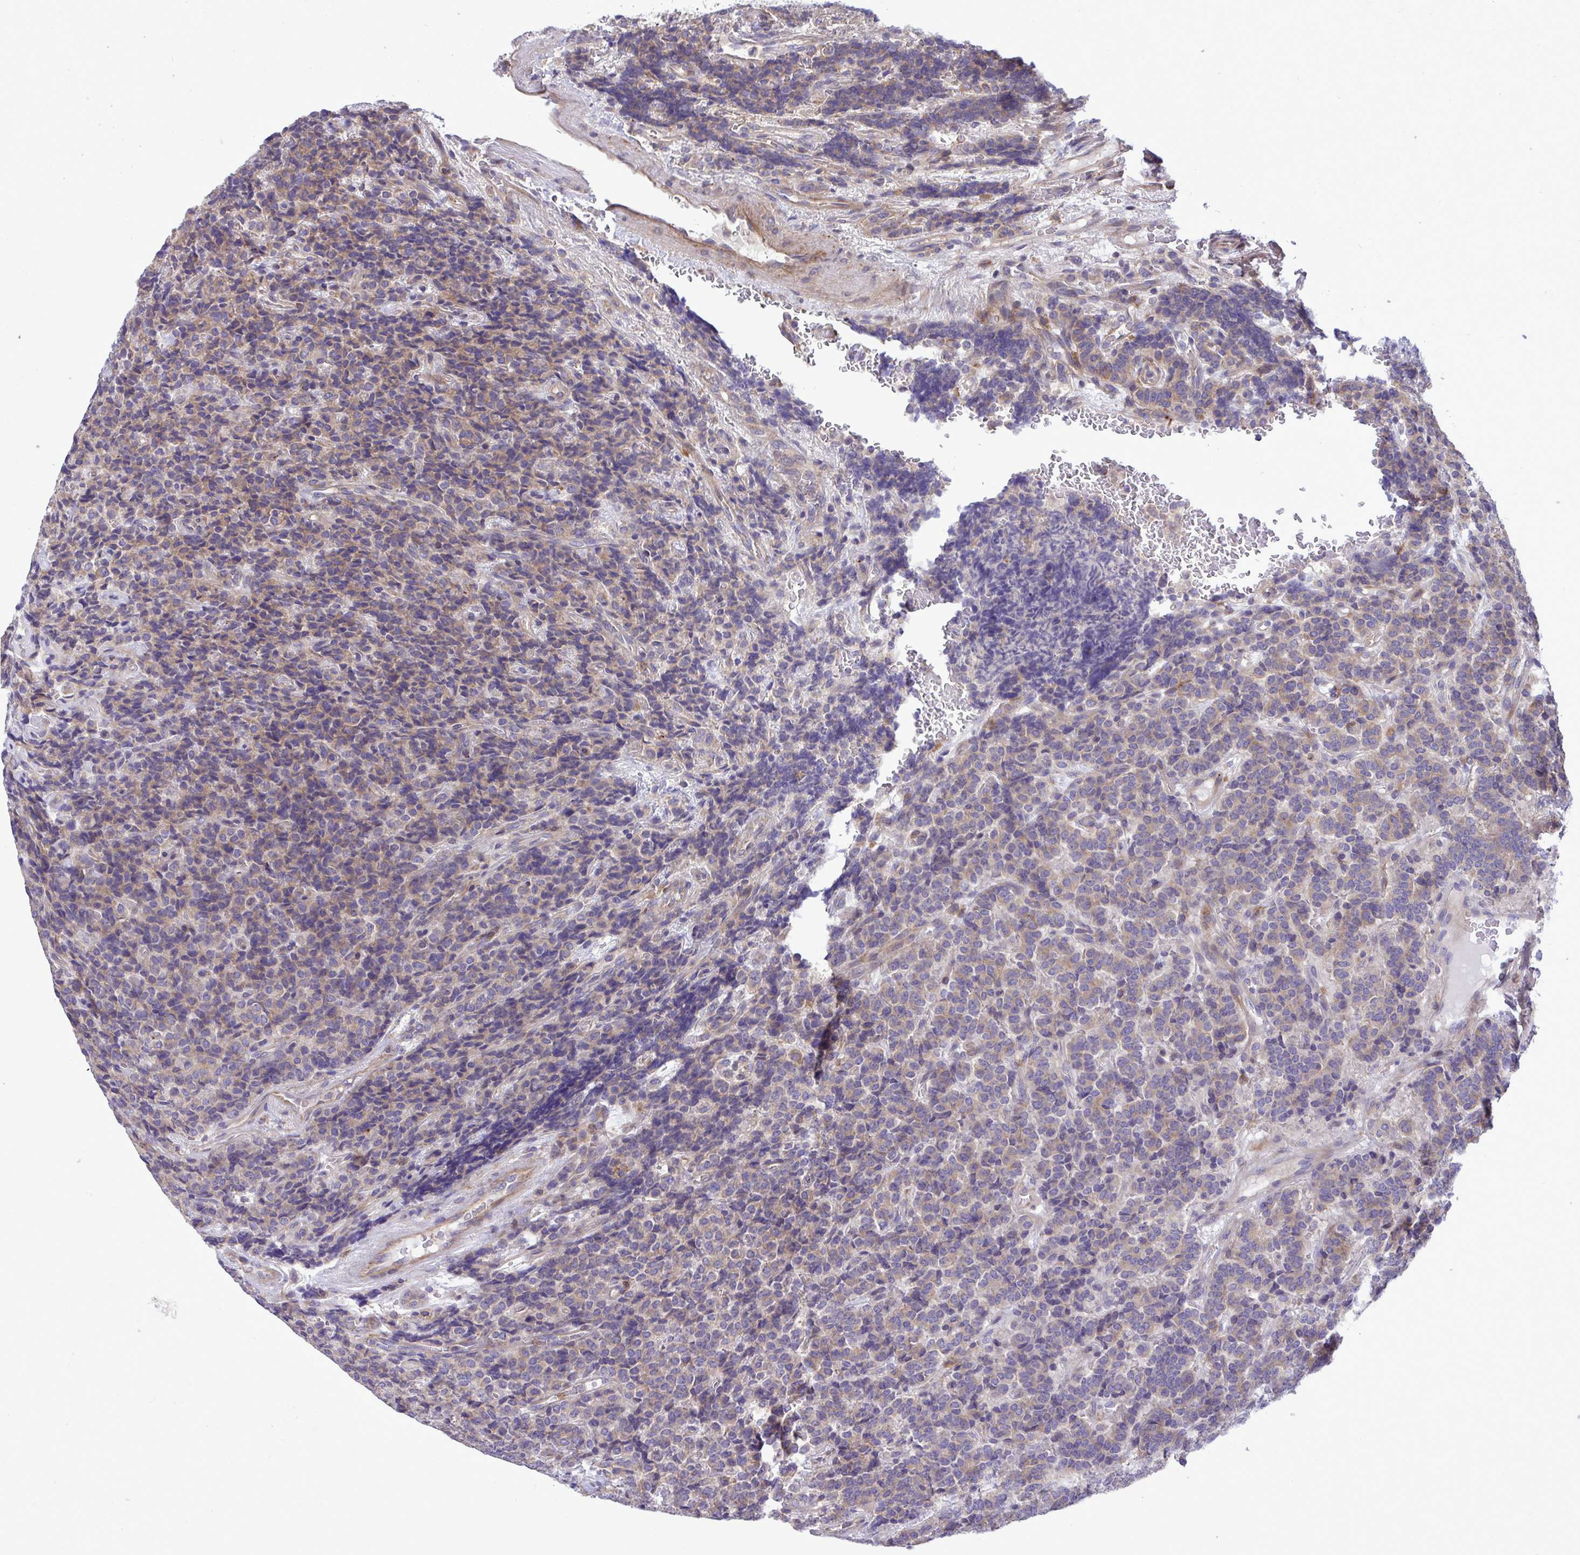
{"staining": {"intensity": "weak", "quantity": ">75%", "location": "cytoplasmic/membranous"}, "tissue": "carcinoid", "cell_type": "Tumor cells", "image_type": "cancer", "snomed": [{"axis": "morphology", "description": "Carcinoid, malignant, NOS"}, {"axis": "topography", "description": "Pancreas"}], "caption": "Immunohistochemistry of carcinoid reveals low levels of weak cytoplasmic/membranous staining in about >75% of tumor cells.", "gene": "GRB14", "patient": {"sex": "male", "age": 36}}